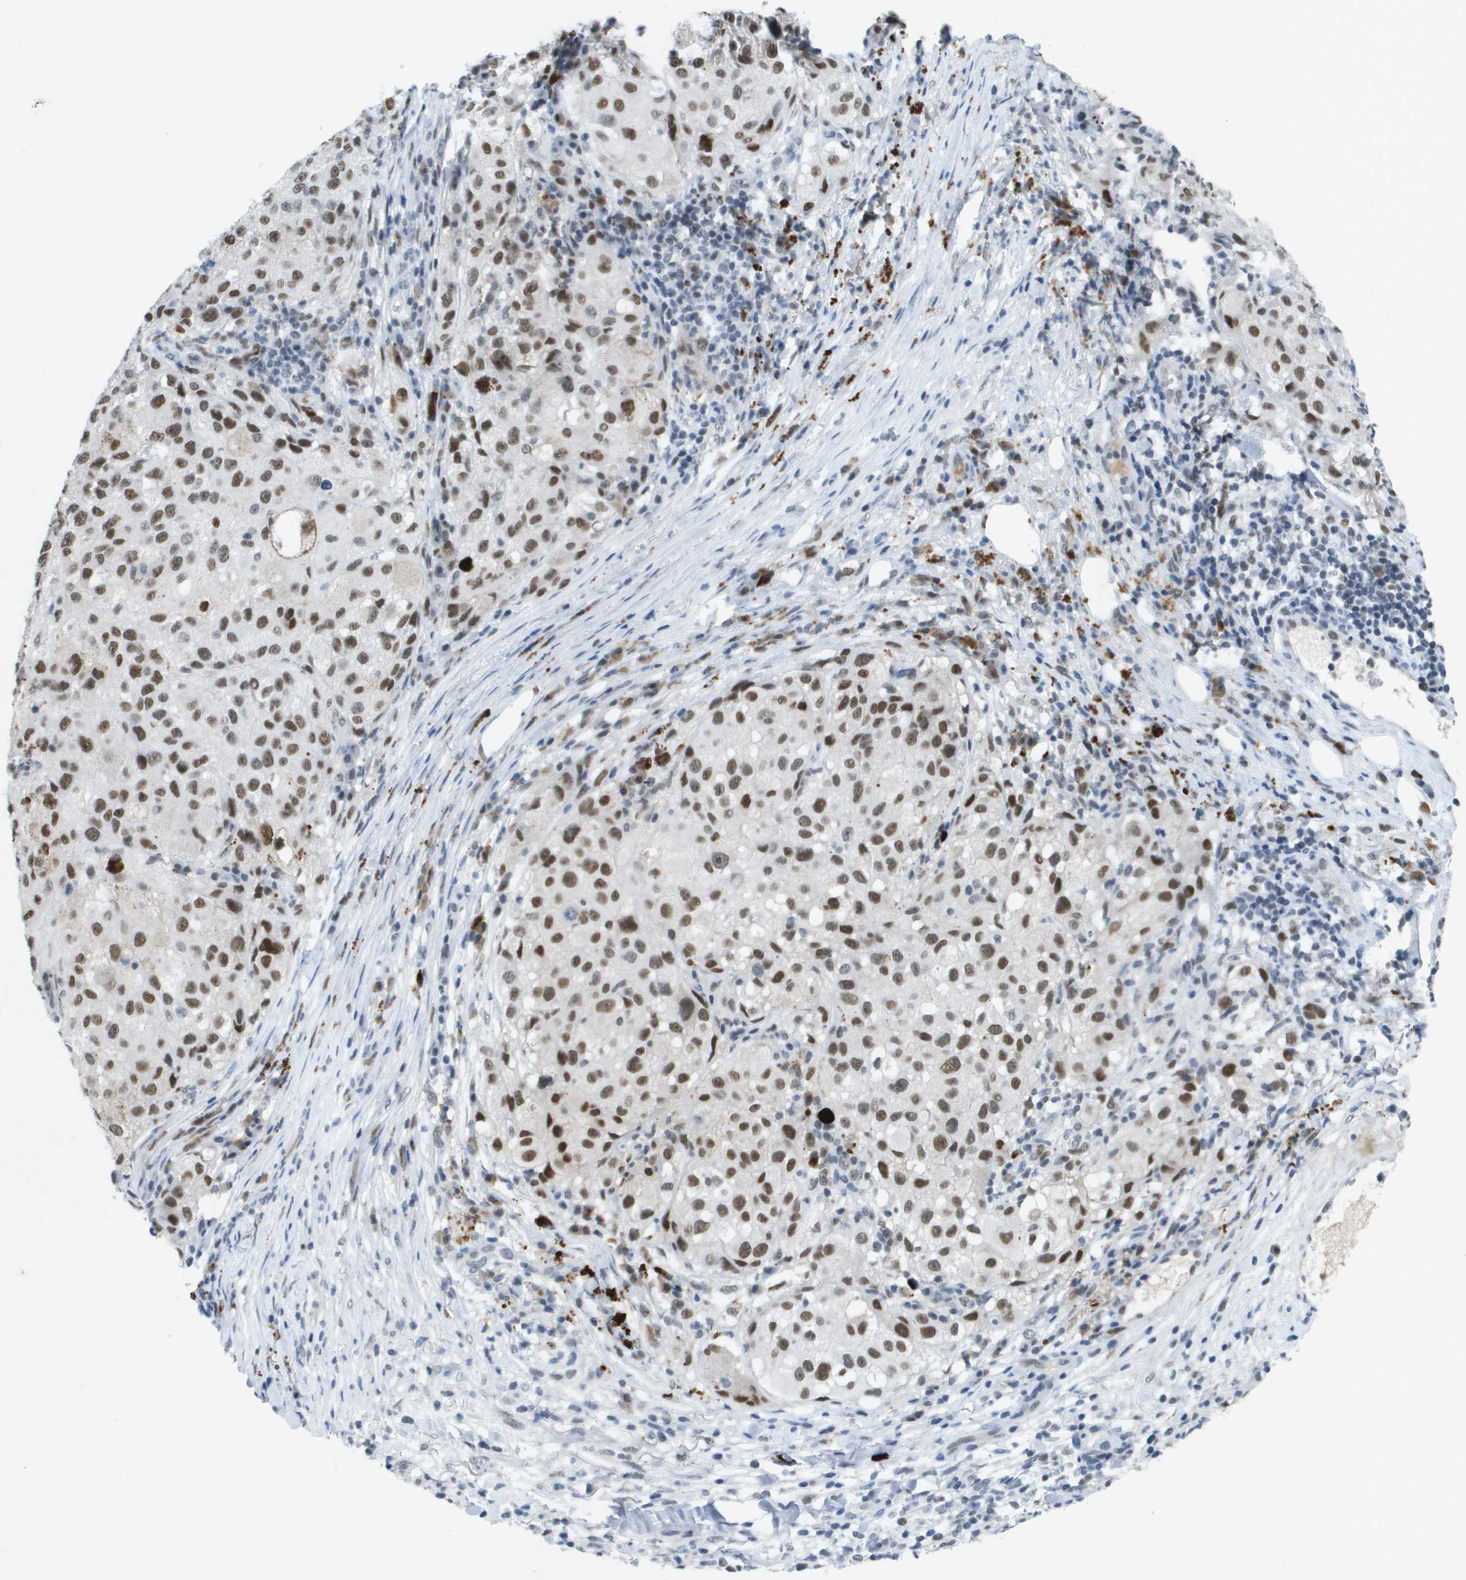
{"staining": {"intensity": "strong", "quantity": ">75%", "location": "nuclear"}, "tissue": "melanoma", "cell_type": "Tumor cells", "image_type": "cancer", "snomed": [{"axis": "morphology", "description": "Necrosis, NOS"}, {"axis": "morphology", "description": "Malignant melanoma, NOS"}, {"axis": "topography", "description": "Skin"}], "caption": "High-magnification brightfield microscopy of melanoma stained with DAB (brown) and counterstained with hematoxylin (blue). tumor cells exhibit strong nuclear expression is present in about>75% of cells. (brown staining indicates protein expression, while blue staining denotes nuclei).", "gene": "TP53RK", "patient": {"sex": "female", "age": 87}}